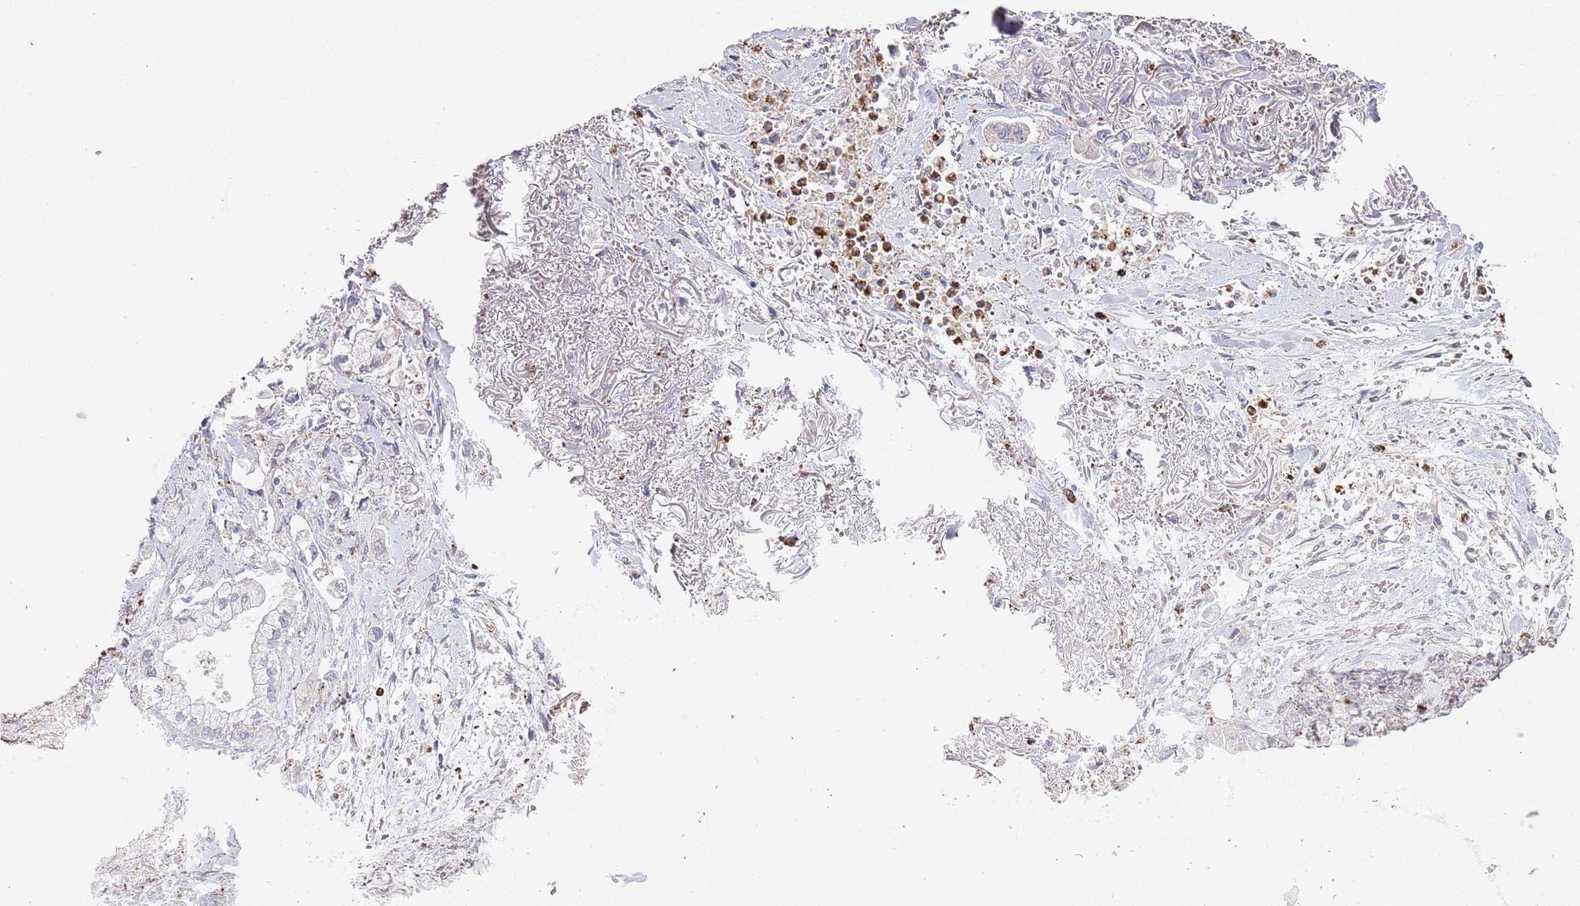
{"staining": {"intensity": "negative", "quantity": "none", "location": "none"}, "tissue": "stomach cancer", "cell_type": "Tumor cells", "image_type": "cancer", "snomed": [{"axis": "morphology", "description": "Adenocarcinoma, NOS"}, {"axis": "topography", "description": "Stomach"}], "caption": "High power microscopy micrograph of an immunohistochemistry (IHC) photomicrograph of adenocarcinoma (stomach), revealing no significant positivity in tumor cells.", "gene": "P2RY13", "patient": {"sex": "male", "age": 62}}